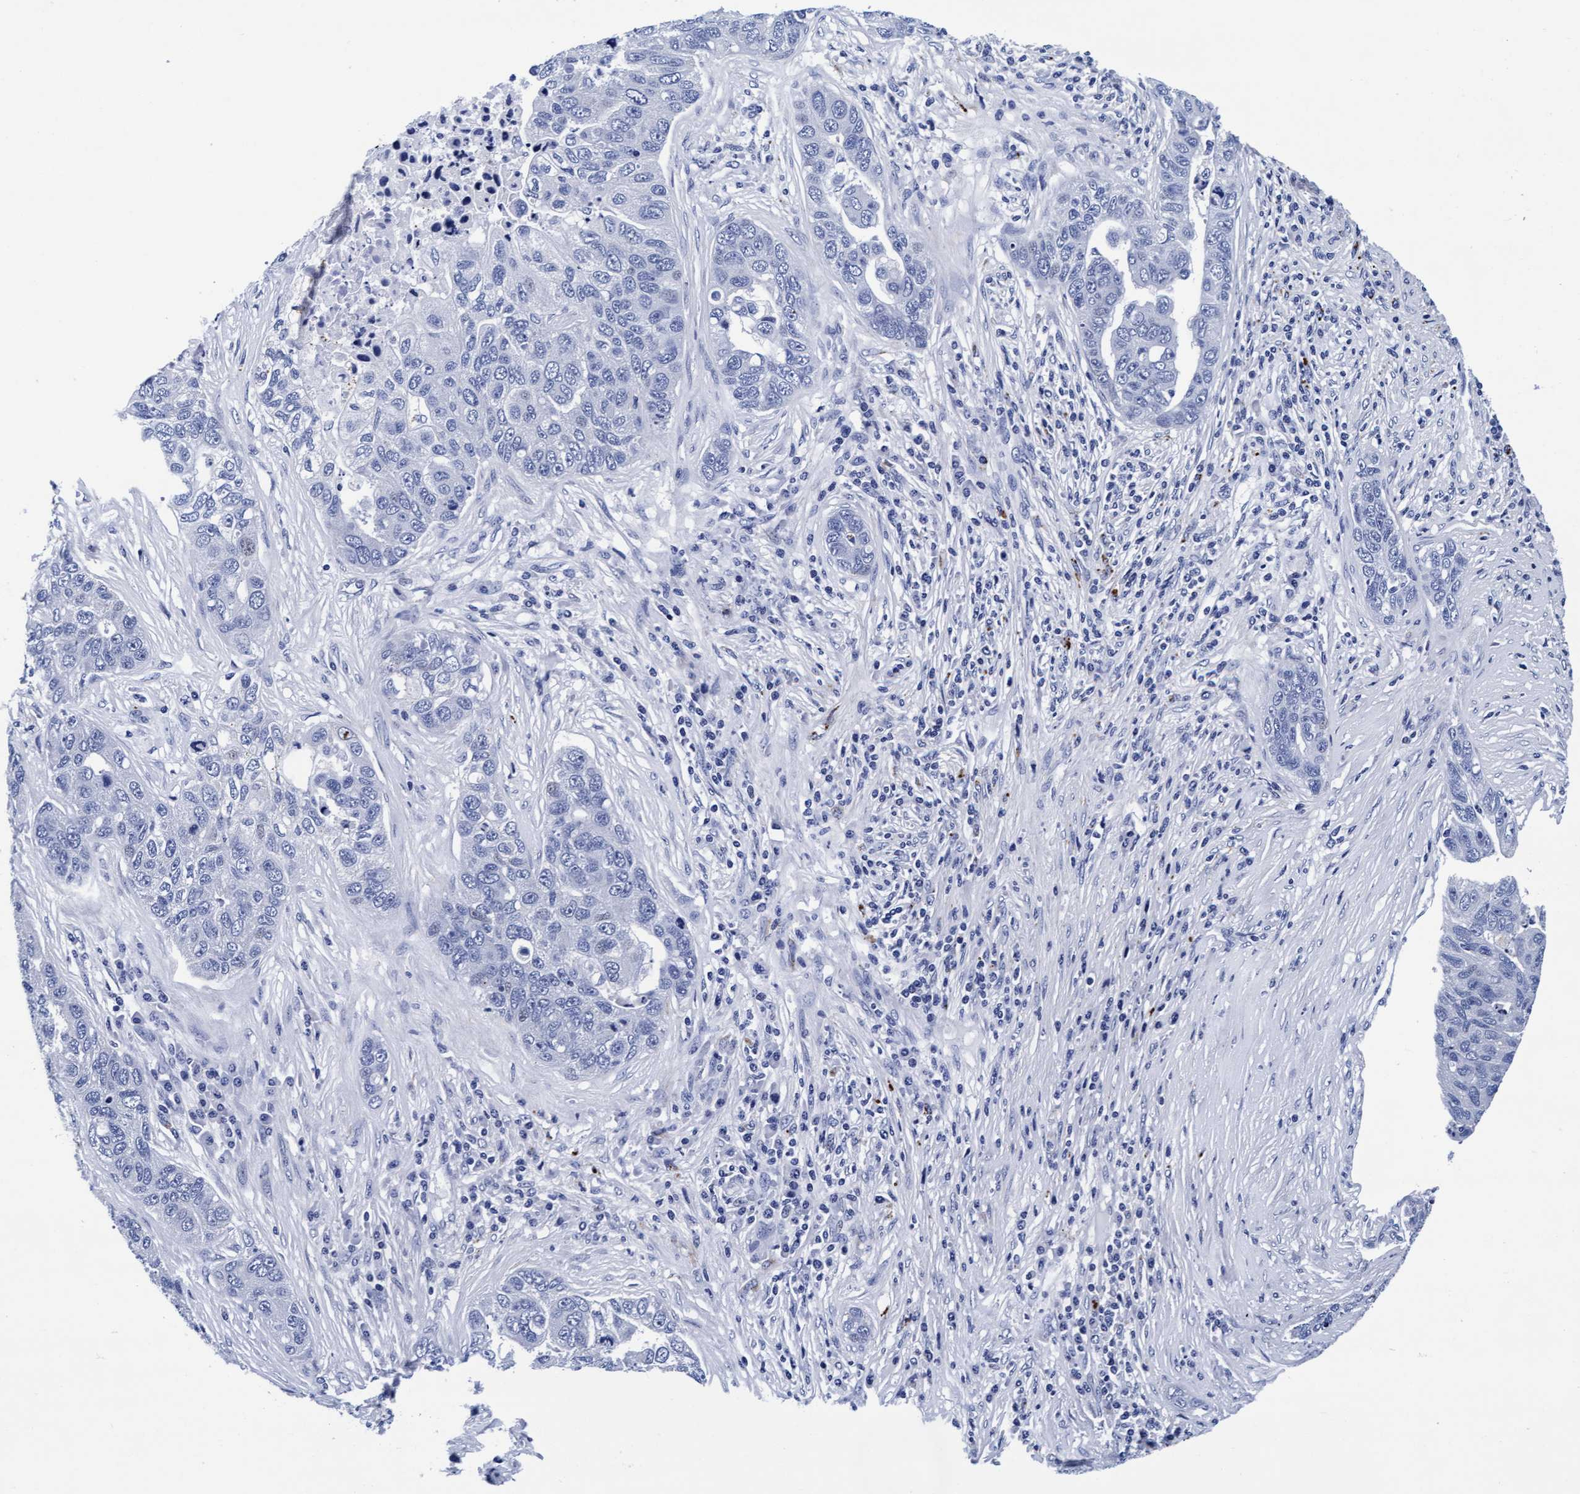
{"staining": {"intensity": "negative", "quantity": "none", "location": "none"}, "tissue": "pancreatic cancer", "cell_type": "Tumor cells", "image_type": "cancer", "snomed": [{"axis": "morphology", "description": "Adenocarcinoma, NOS"}, {"axis": "topography", "description": "Pancreas"}], "caption": "High magnification brightfield microscopy of pancreatic adenocarcinoma stained with DAB (brown) and counterstained with hematoxylin (blue): tumor cells show no significant staining. (Stains: DAB immunohistochemistry (IHC) with hematoxylin counter stain, Microscopy: brightfield microscopy at high magnification).", "gene": "ARSG", "patient": {"sex": "female", "age": 61}}